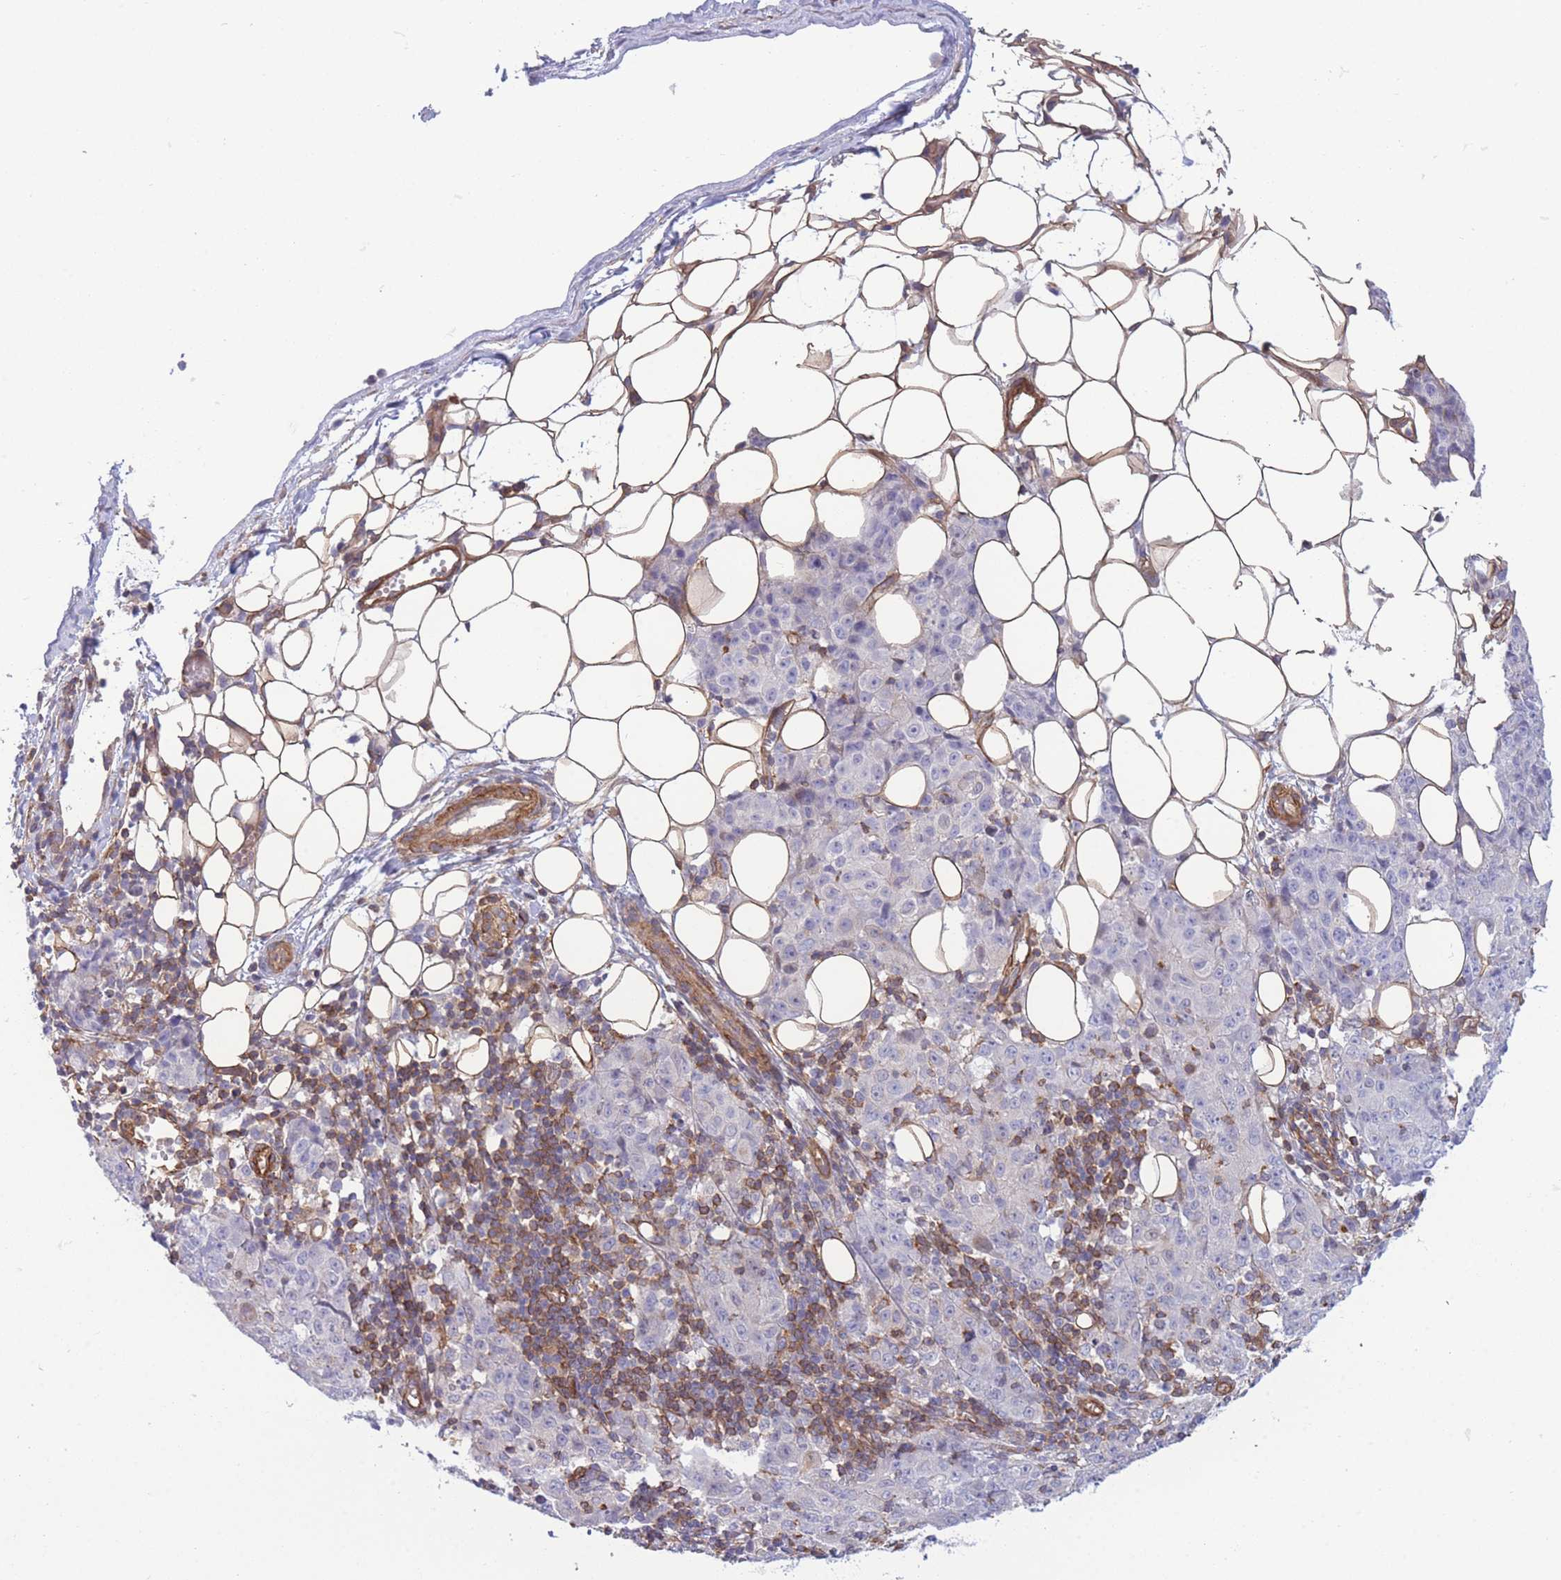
{"staining": {"intensity": "weak", "quantity": "<25%", "location": "cytoplasmic/membranous"}, "tissue": "ovarian cancer", "cell_type": "Tumor cells", "image_type": "cancer", "snomed": [{"axis": "morphology", "description": "Carcinoma, endometroid"}, {"axis": "topography", "description": "Ovary"}], "caption": "This image is of ovarian cancer (endometroid carcinoma) stained with immunohistochemistry to label a protein in brown with the nuclei are counter-stained blue. There is no expression in tumor cells.", "gene": "CDC25B", "patient": {"sex": "female", "age": 42}}